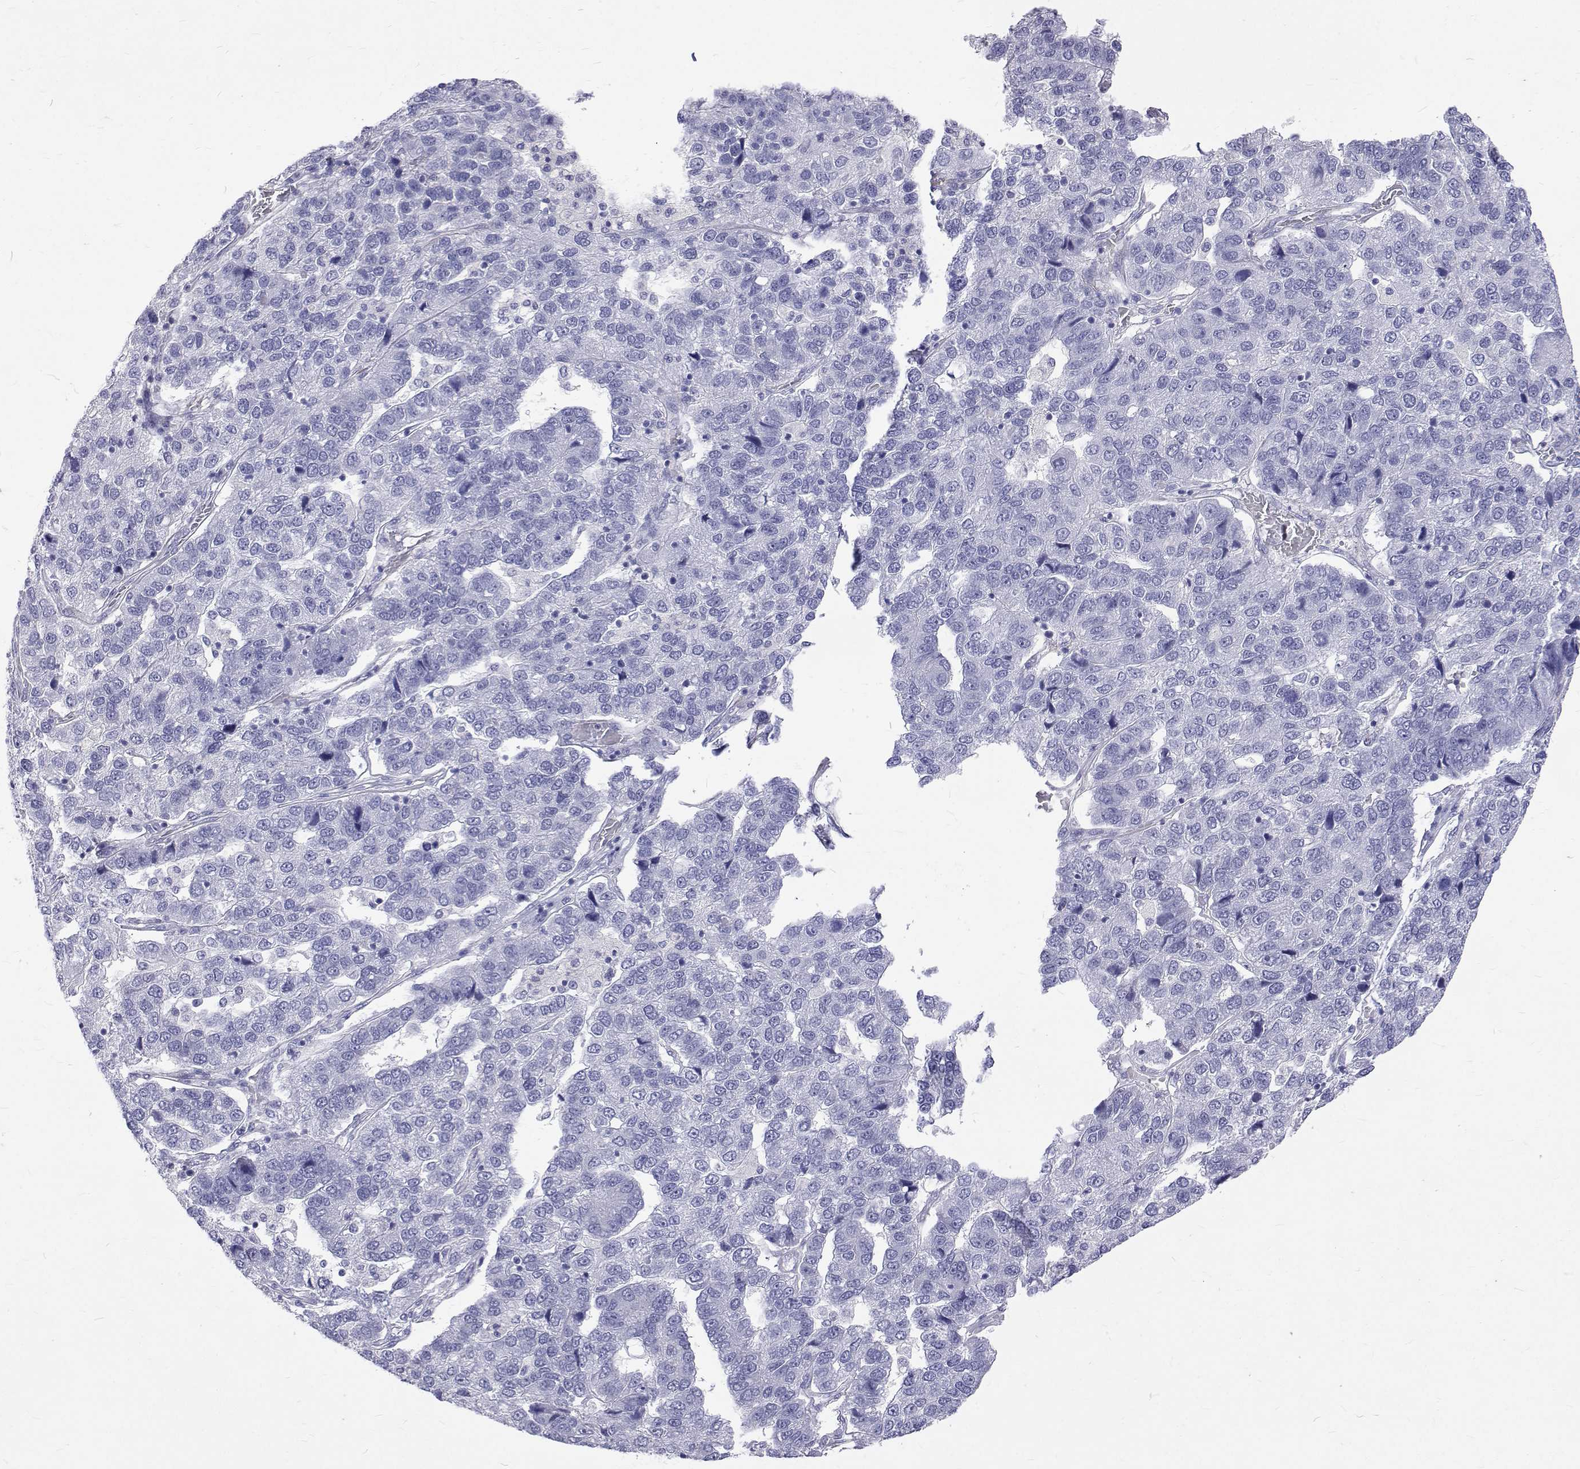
{"staining": {"intensity": "negative", "quantity": "none", "location": "none"}, "tissue": "pancreatic cancer", "cell_type": "Tumor cells", "image_type": "cancer", "snomed": [{"axis": "morphology", "description": "Adenocarcinoma, NOS"}, {"axis": "topography", "description": "Pancreas"}], "caption": "Human pancreatic cancer (adenocarcinoma) stained for a protein using immunohistochemistry (IHC) displays no staining in tumor cells.", "gene": "OPRPN", "patient": {"sex": "female", "age": 61}}